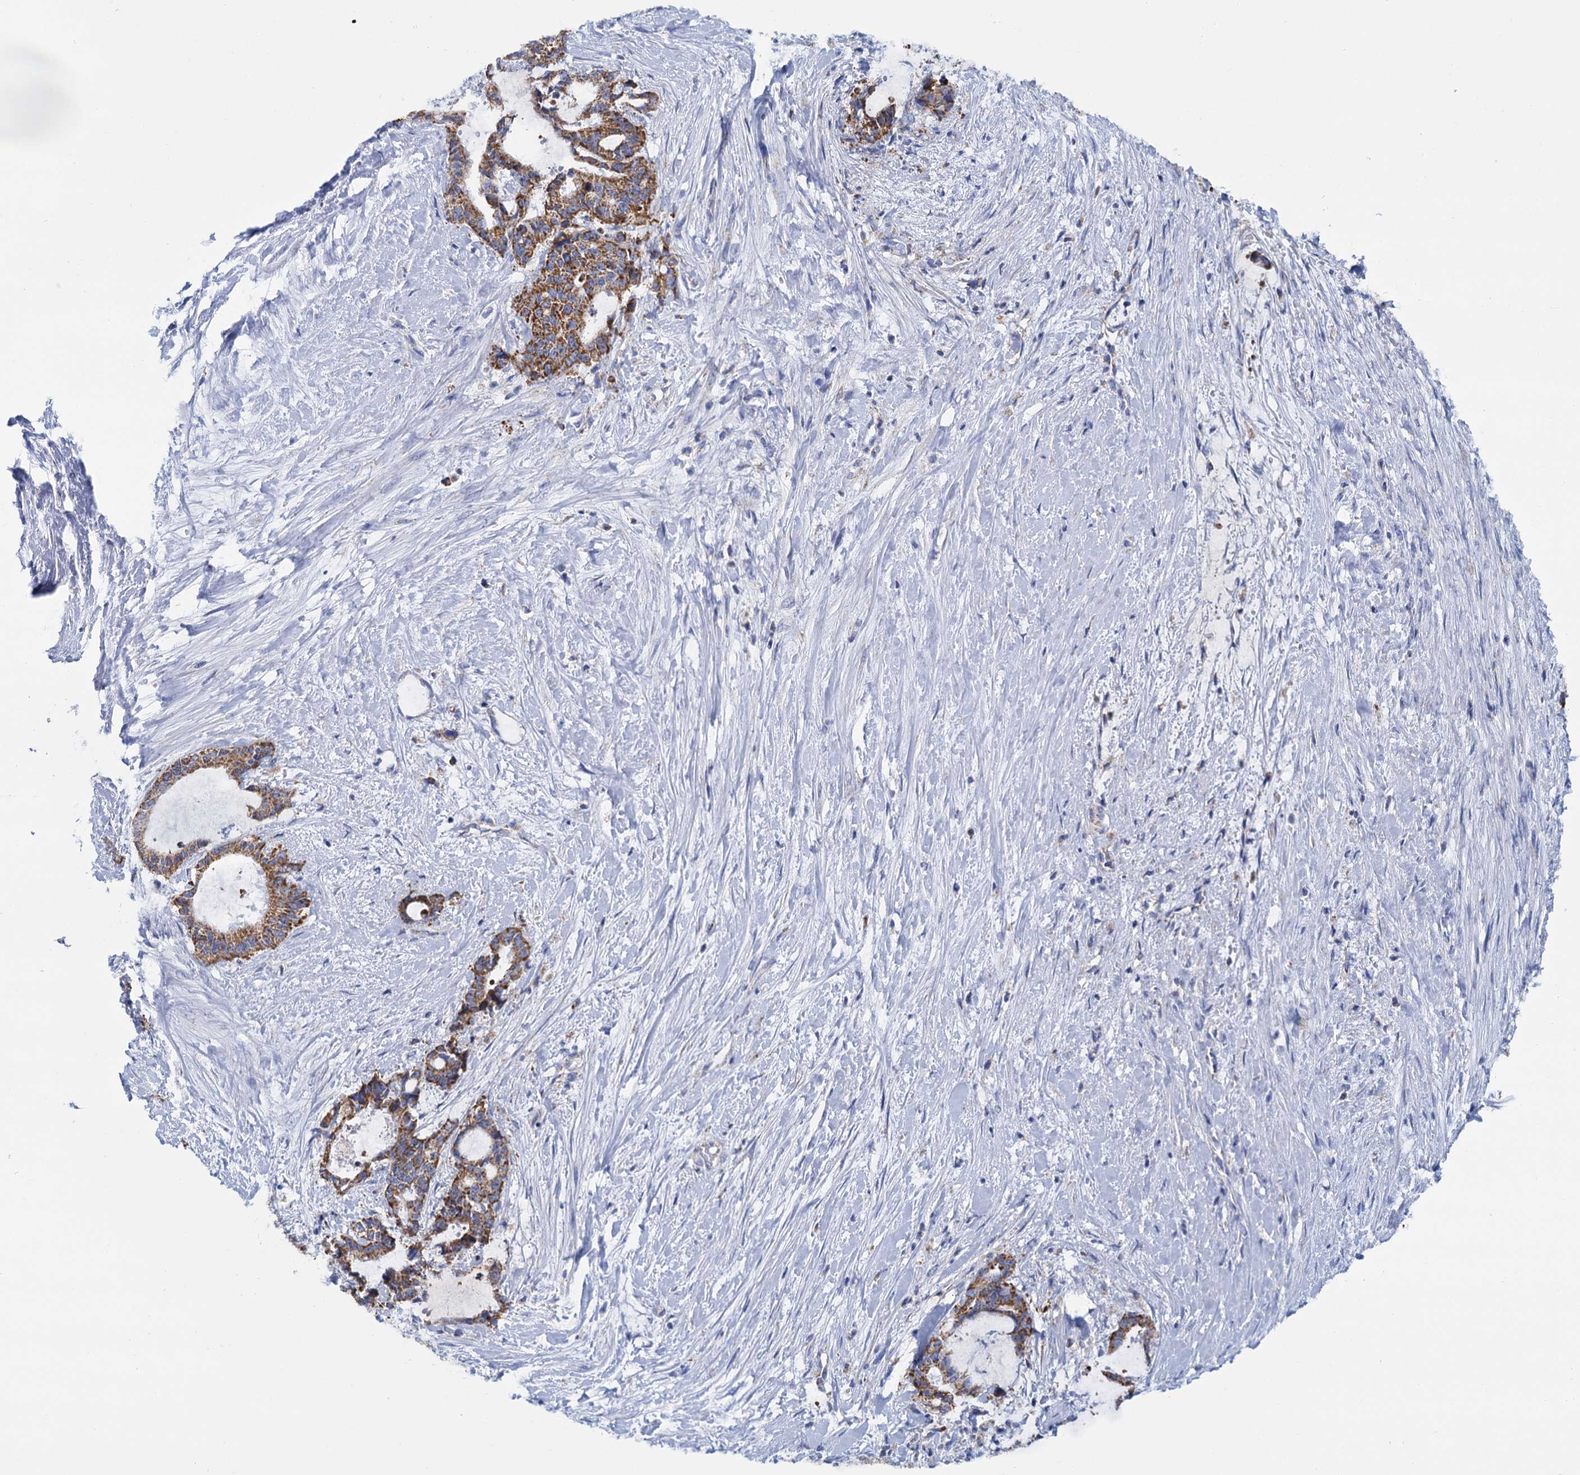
{"staining": {"intensity": "moderate", "quantity": ">75%", "location": "cytoplasmic/membranous"}, "tissue": "liver cancer", "cell_type": "Tumor cells", "image_type": "cancer", "snomed": [{"axis": "morphology", "description": "Normal tissue, NOS"}, {"axis": "morphology", "description": "Cholangiocarcinoma"}, {"axis": "topography", "description": "Liver"}, {"axis": "topography", "description": "Peripheral nerve tissue"}], "caption": "The immunohistochemical stain highlights moderate cytoplasmic/membranous staining in tumor cells of liver cancer tissue. (DAB IHC with brightfield microscopy, high magnification).", "gene": "CCP110", "patient": {"sex": "female", "age": 73}}